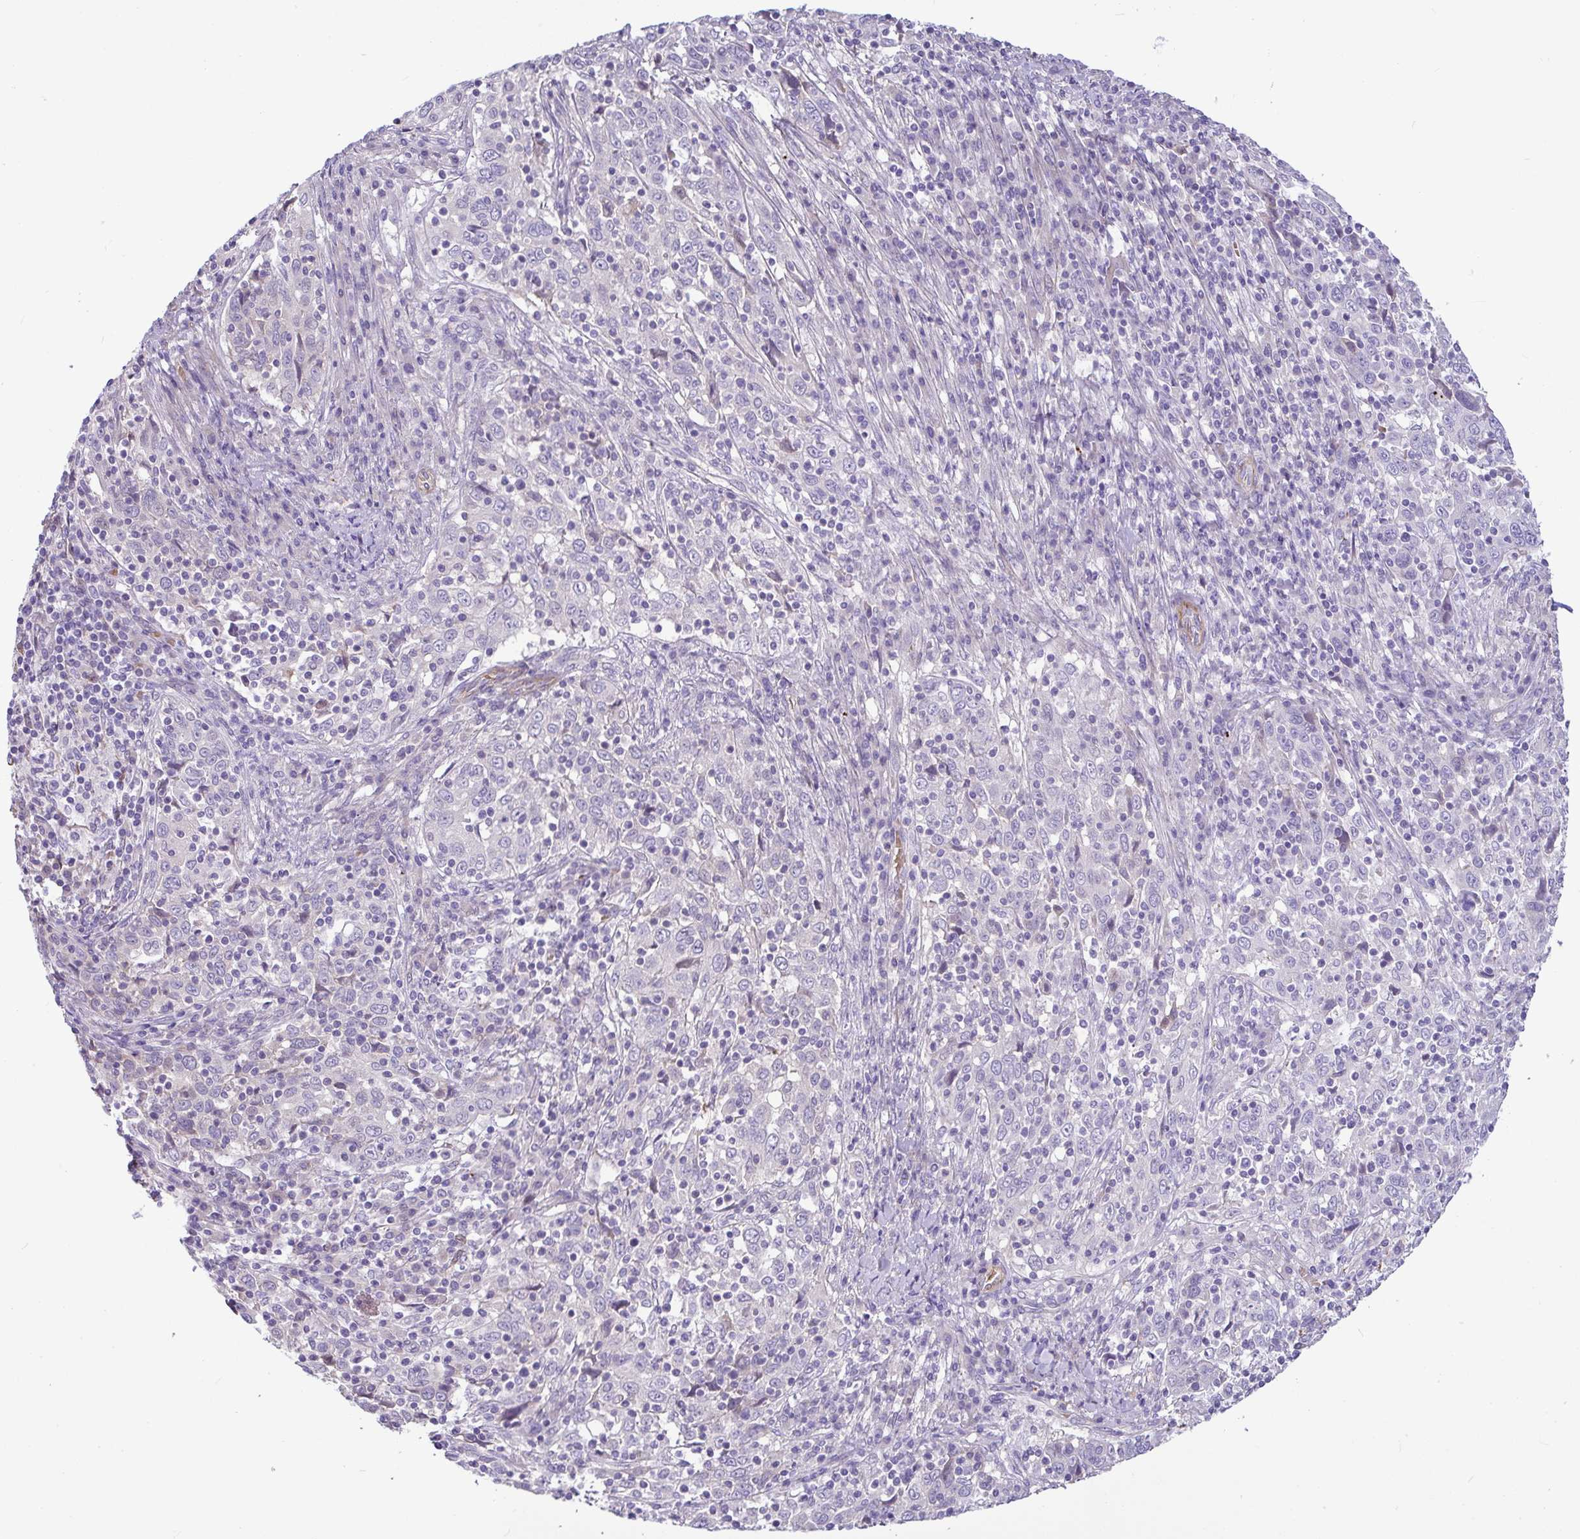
{"staining": {"intensity": "negative", "quantity": "none", "location": "none"}, "tissue": "cervical cancer", "cell_type": "Tumor cells", "image_type": "cancer", "snomed": [{"axis": "morphology", "description": "Squamous cell carcinoma, NOS"}, {"axis": "topography", "description": "Cervix"}], "caption": "Protein analysis of squamous cell carcinoma (cervical) shows no significant staining in tumor cells.", "gene": "MOCS1", "patient": {"sex": "female", "age": 46}}